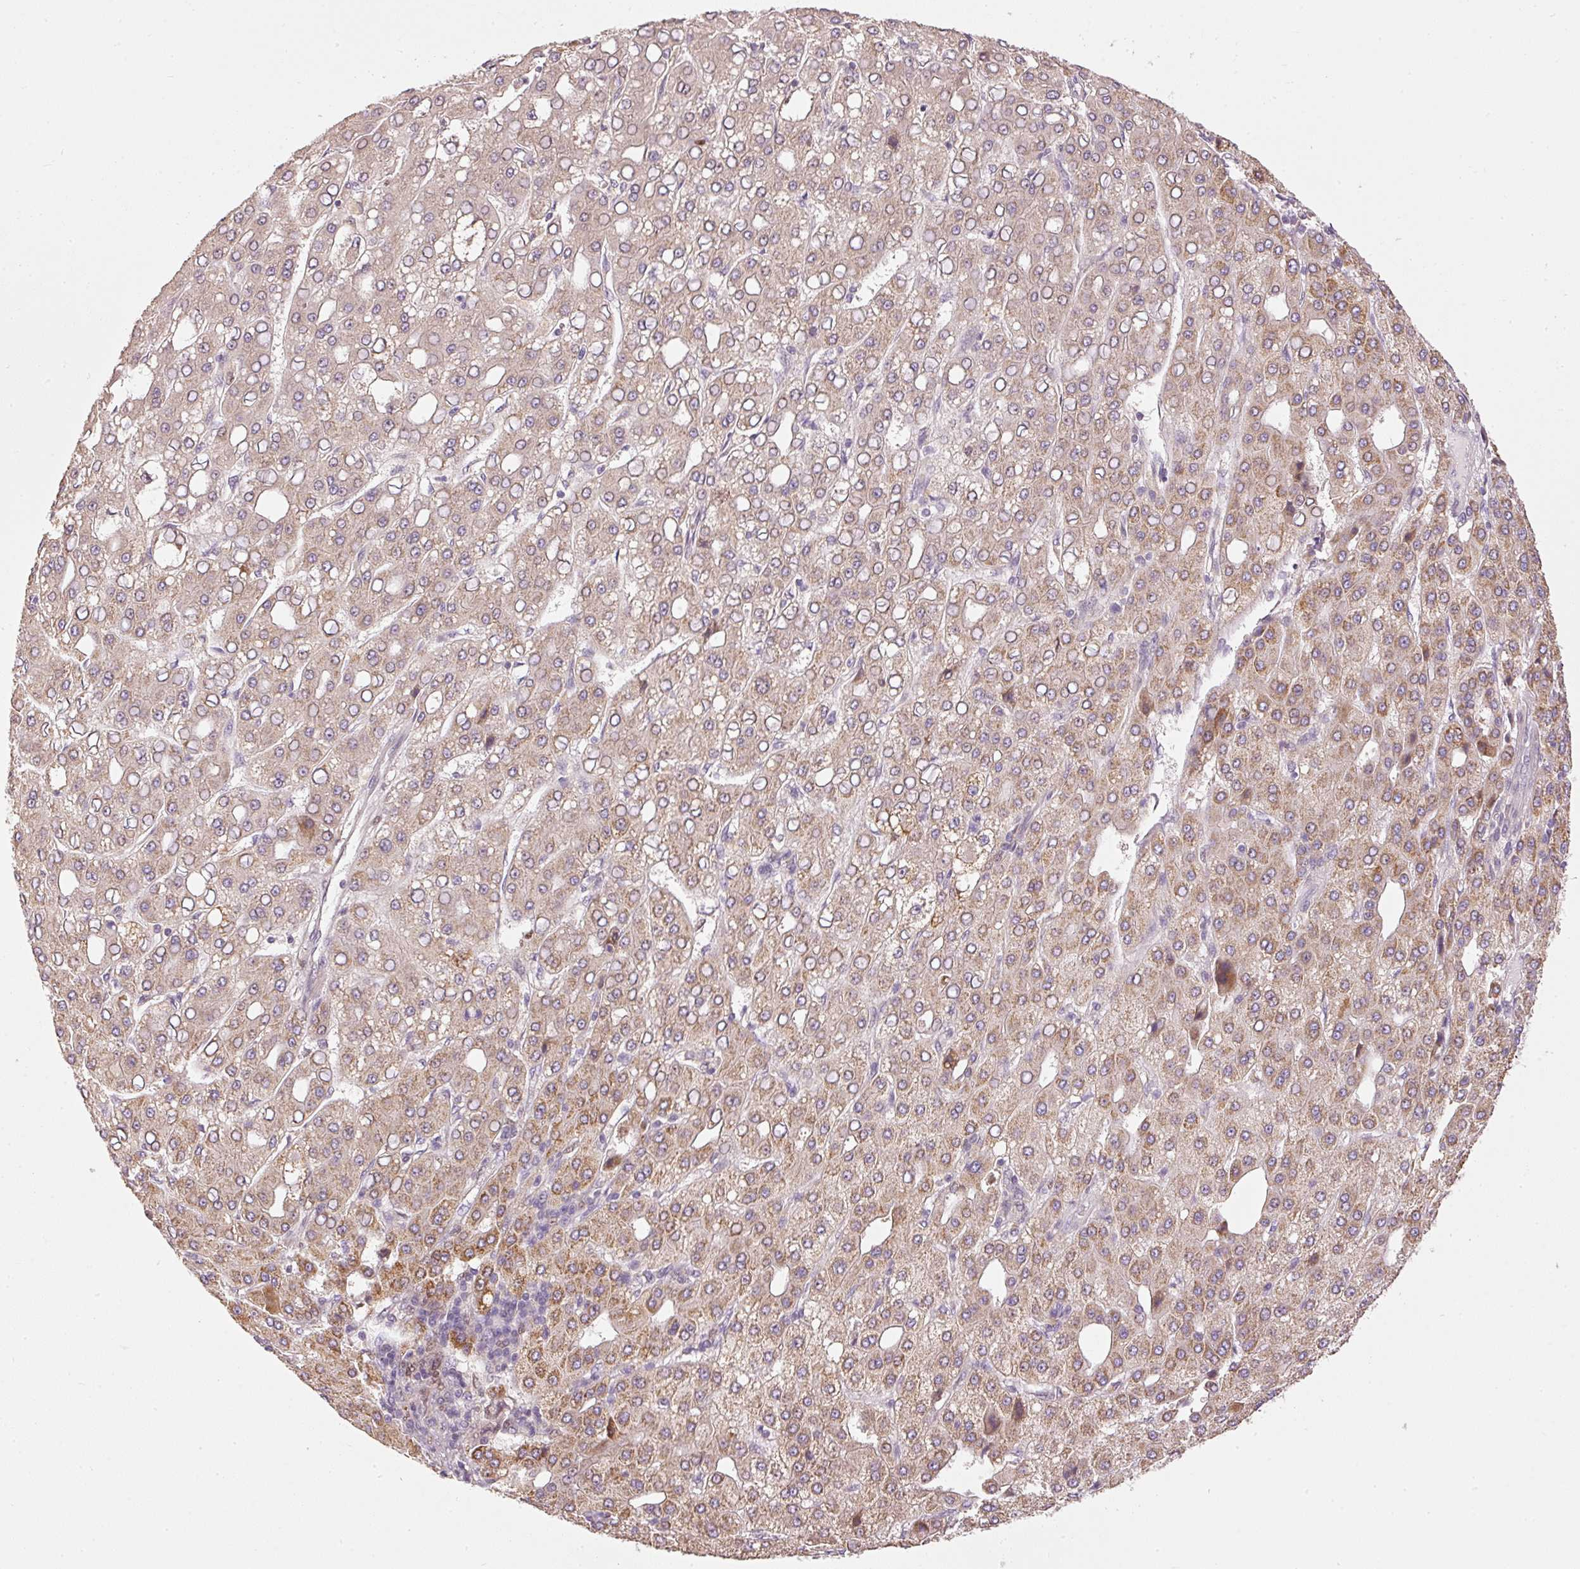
{"staining": {"intensity": "moderate", "quantity": ">75%", "location": "cytoplasmic/membranous"}, "tissue": "liver cancer", "cell_type": "Tumor cells", "image_type": "cancer", "snomed": [{"axis": "morphology", "description": "Carcinoma, Hepatocellular, NOS"}, {"axis": "topography", "description": "Liver"}], "caption": "Immunohistochemical staining of liver cancer displays moderate cytoplasmic/membranous protein expression in approximately >75% of tumor cells.", "gene": "MTHFD1L", "patient": {"sex": "male", "age": 65}}